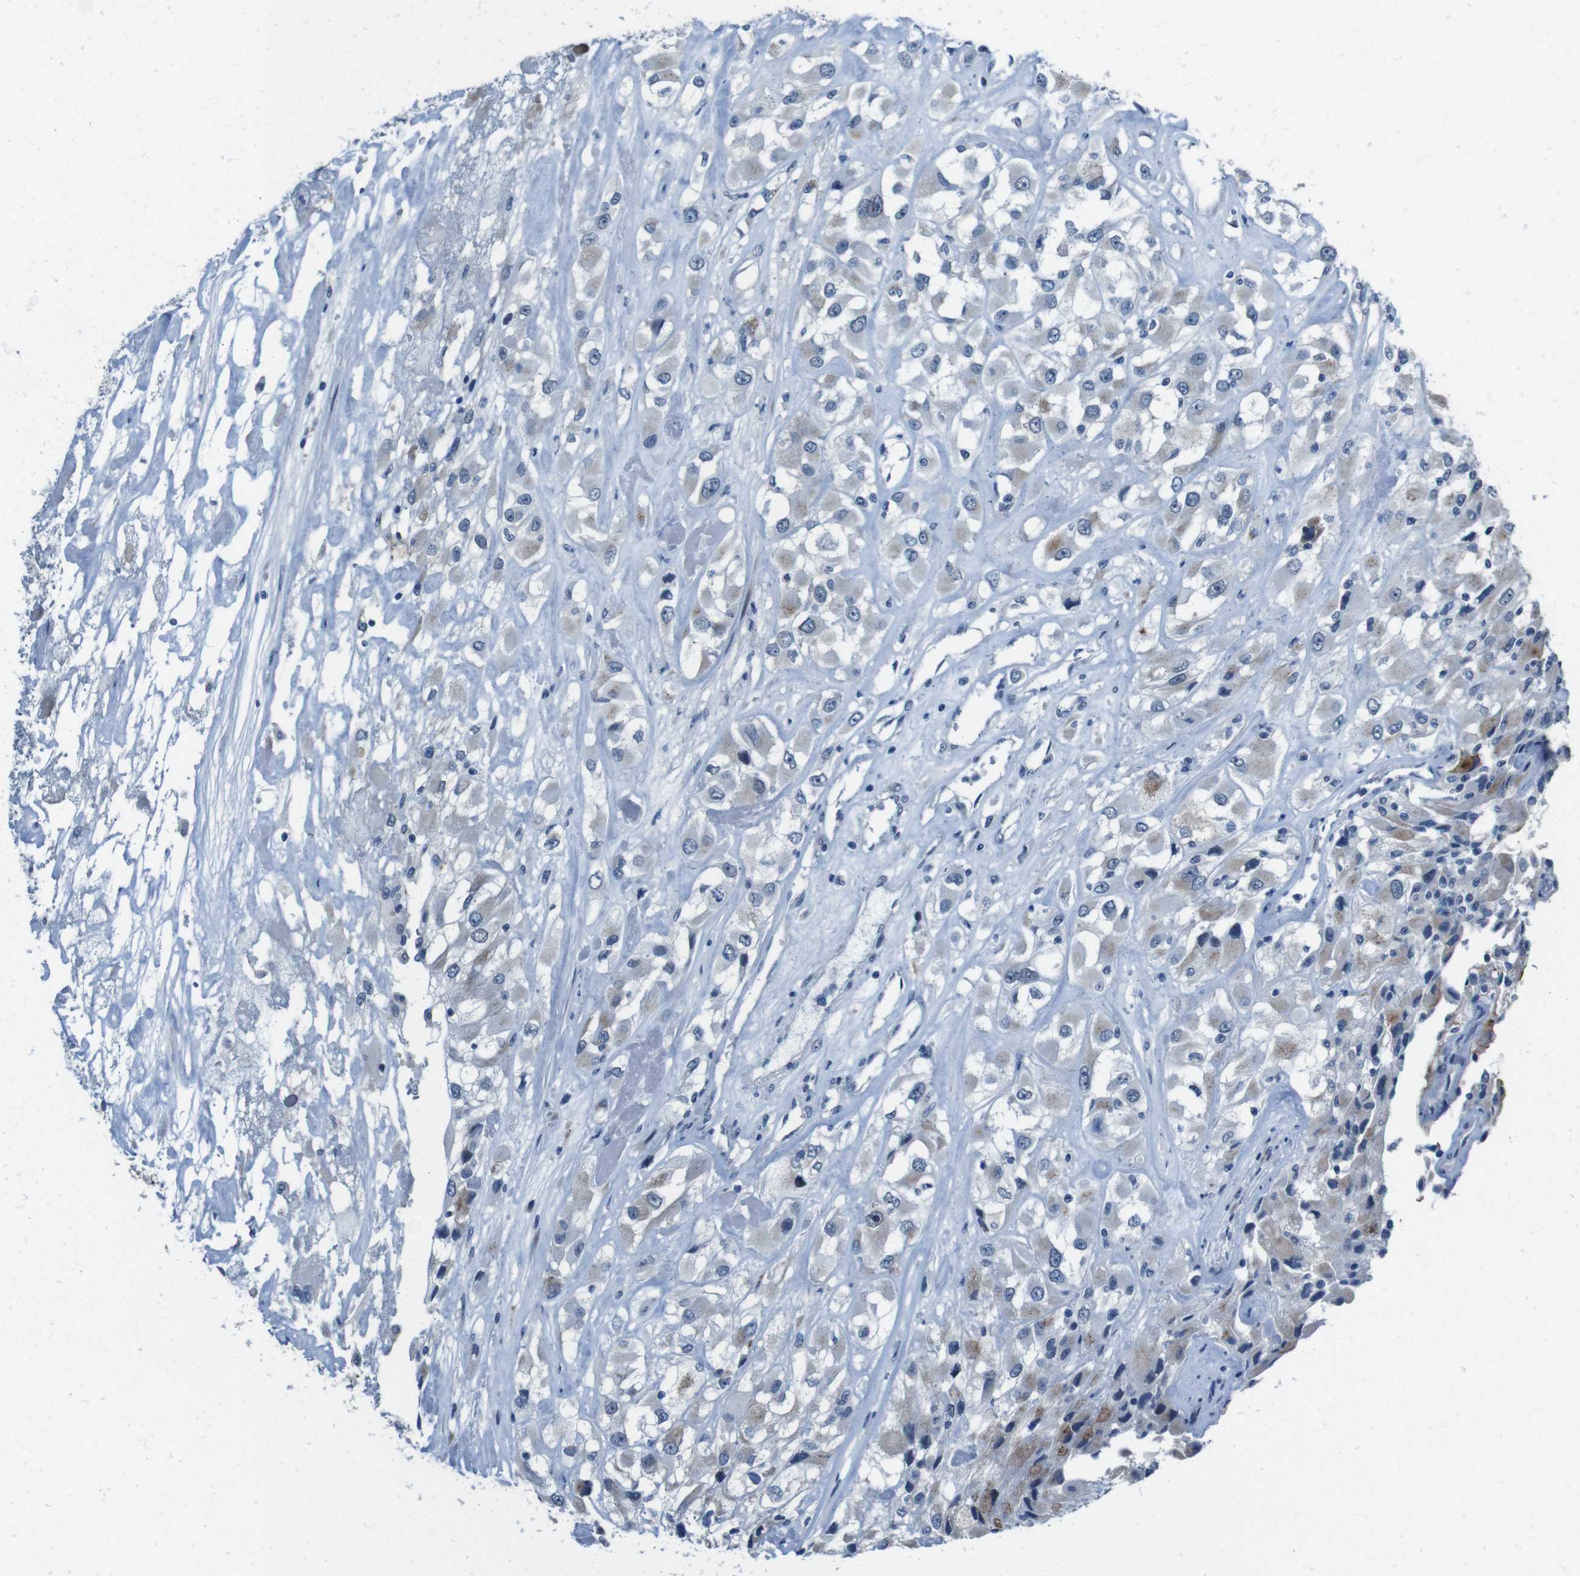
{"staining": {"intensity": "weak", "quantity": "<25%", "location": "cytoplasmic/membranous"}, "tissue": "renal cancer", "cell_type": "Tumor cells", "image_type": "cancer", "snomed": [{"axis": "morphology", "description": "Adenocarcinoma, NOS"}, {"axis": "topography", "description": "Kidney"}], "caption": "DAB (3,3'-diaminobenzidine) immunohistochemical staining of human renal cancer shows no significant expression in tumor cells.", "gene": "CDHR2", "patient": {"sex": "female", "age": 52}}